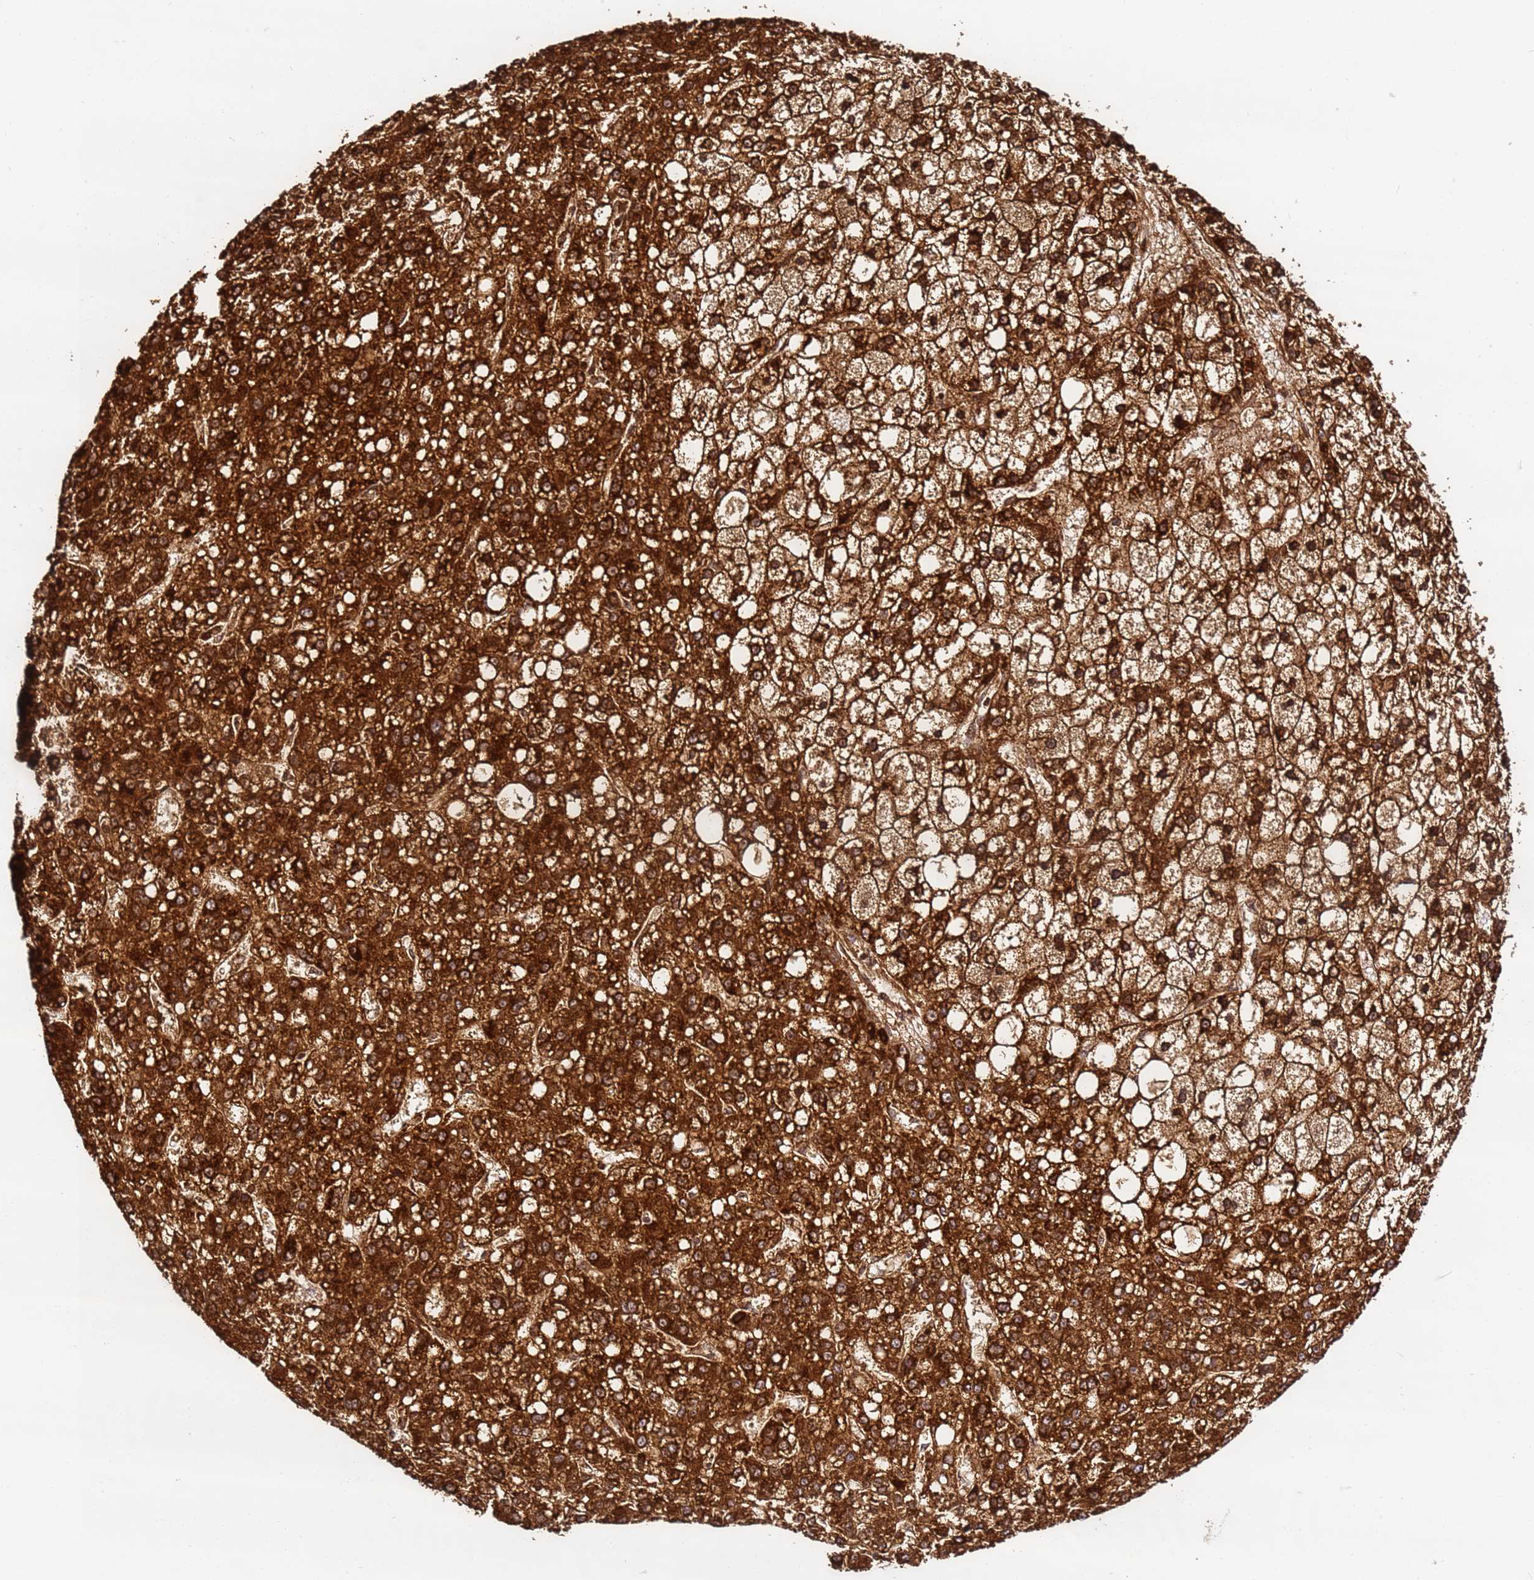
{"staining": {"intensity": "strong", "quantity": ">75%", "location": "cytoplasmic/membranous"}, "tissue": "liver cancer", "cell_type": "Tumor cells", "image_type": "cancer", "snomed": [{"axis": "morphology", "description": "Carcinoma, Hepatocellular, NOS"}, {"axis": "topography", "description": "Liver"}], "caption": "About >75% of tumor cells in human hepatocellular carcinoma (liver) show strong cytoplasmic/membranous protein positivity as visualized by brown immunohistochemical staining.", "gene": "HSPE1", "patient": {"sex": "male", "age": 67}}